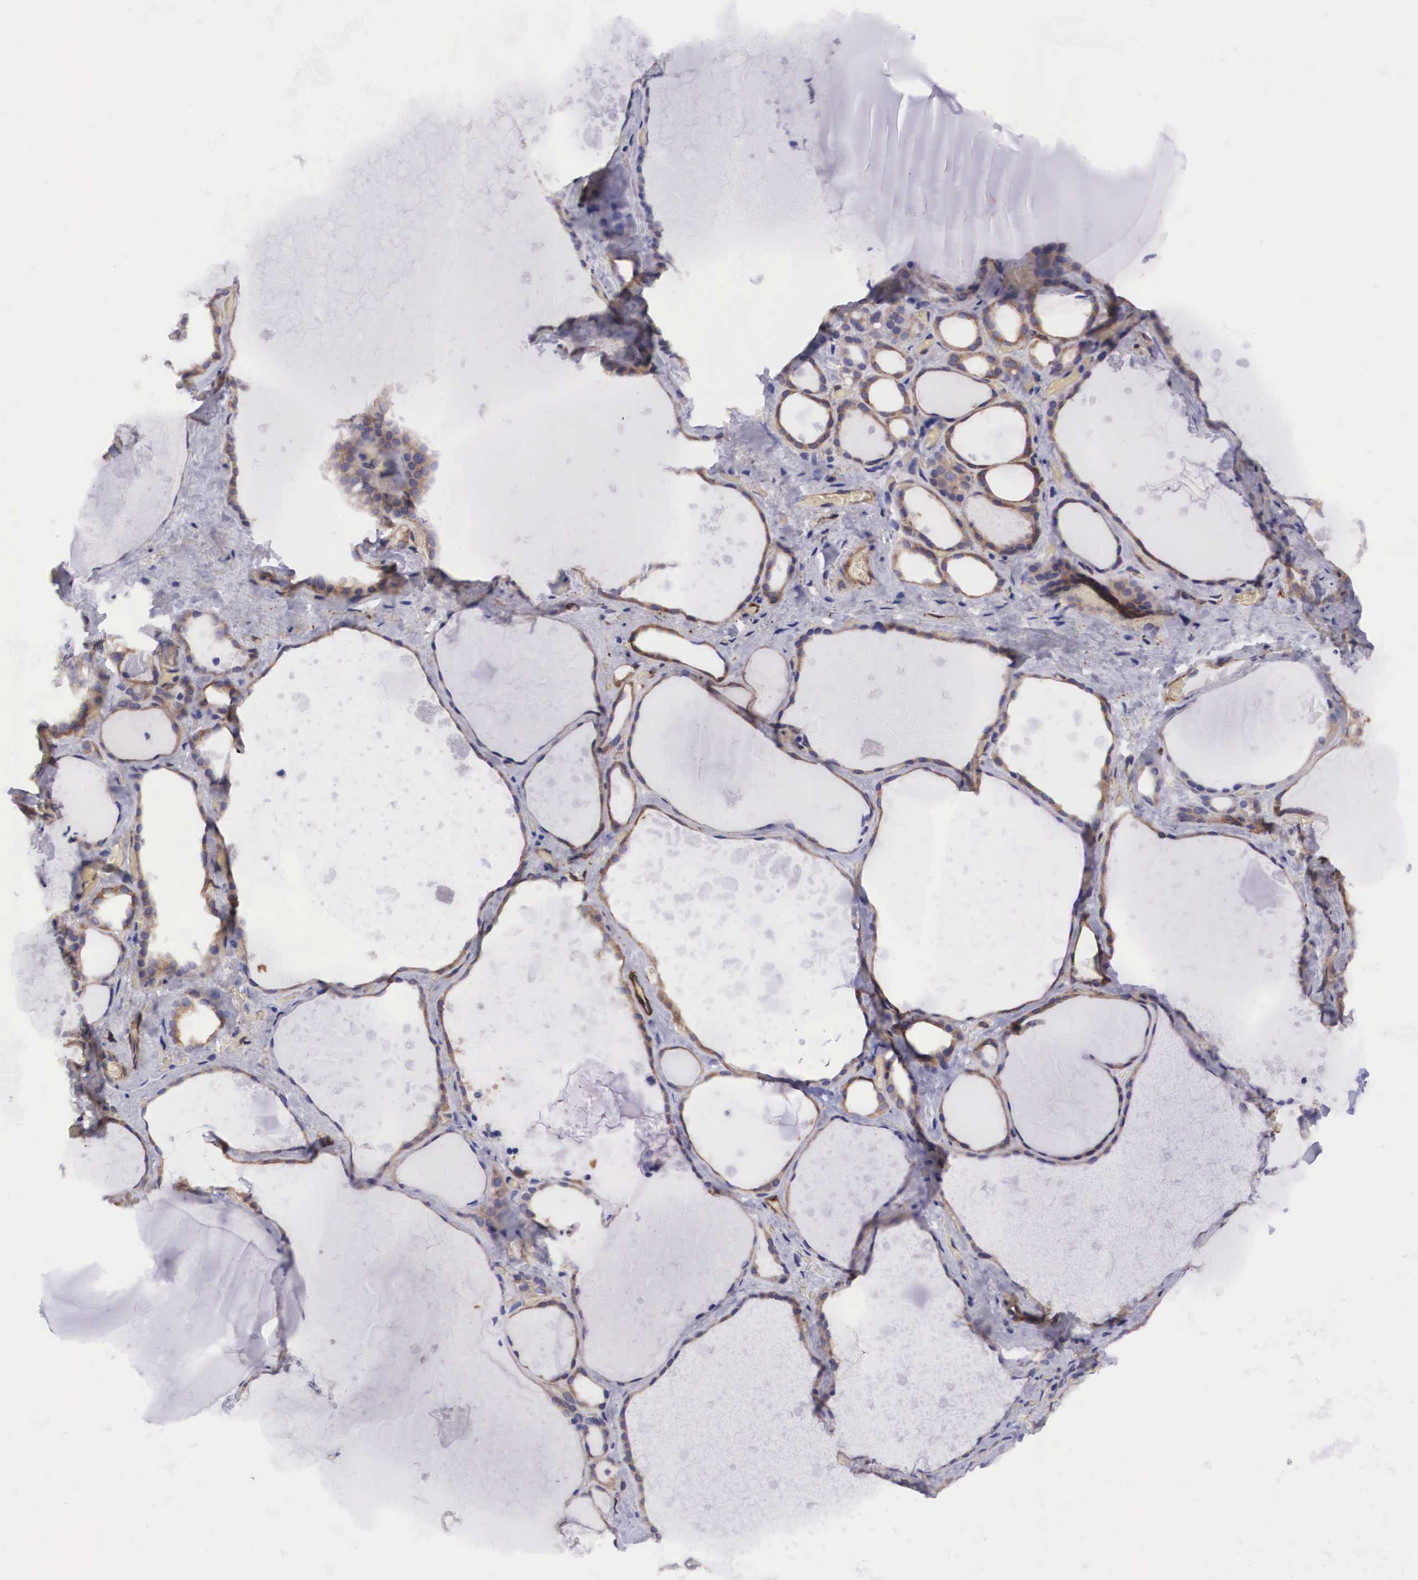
{"staining": {"intensity": "moderate", "quantity": "25%-75%", "location": "cytoplasmic/membranous"}, "tissue": "thyroid gland", "cell_type": "Glandular cells", "image_type": "normal", "snomed": [{"axis": "morphology", "description": "Normal tissue, NOS"}, {"axis": "topography", "description": "Thyroid gland"}], "caption": "High-power microscopy captured an immunohistochemistry histopathology image of unremarkable thyroid gland, revealing moderate cytoplasmic/membranous positivity in approximately 25%-75% of glandular cells.", "gene": "BCAR1", "patient": {"sex": "male", "age": 76}}